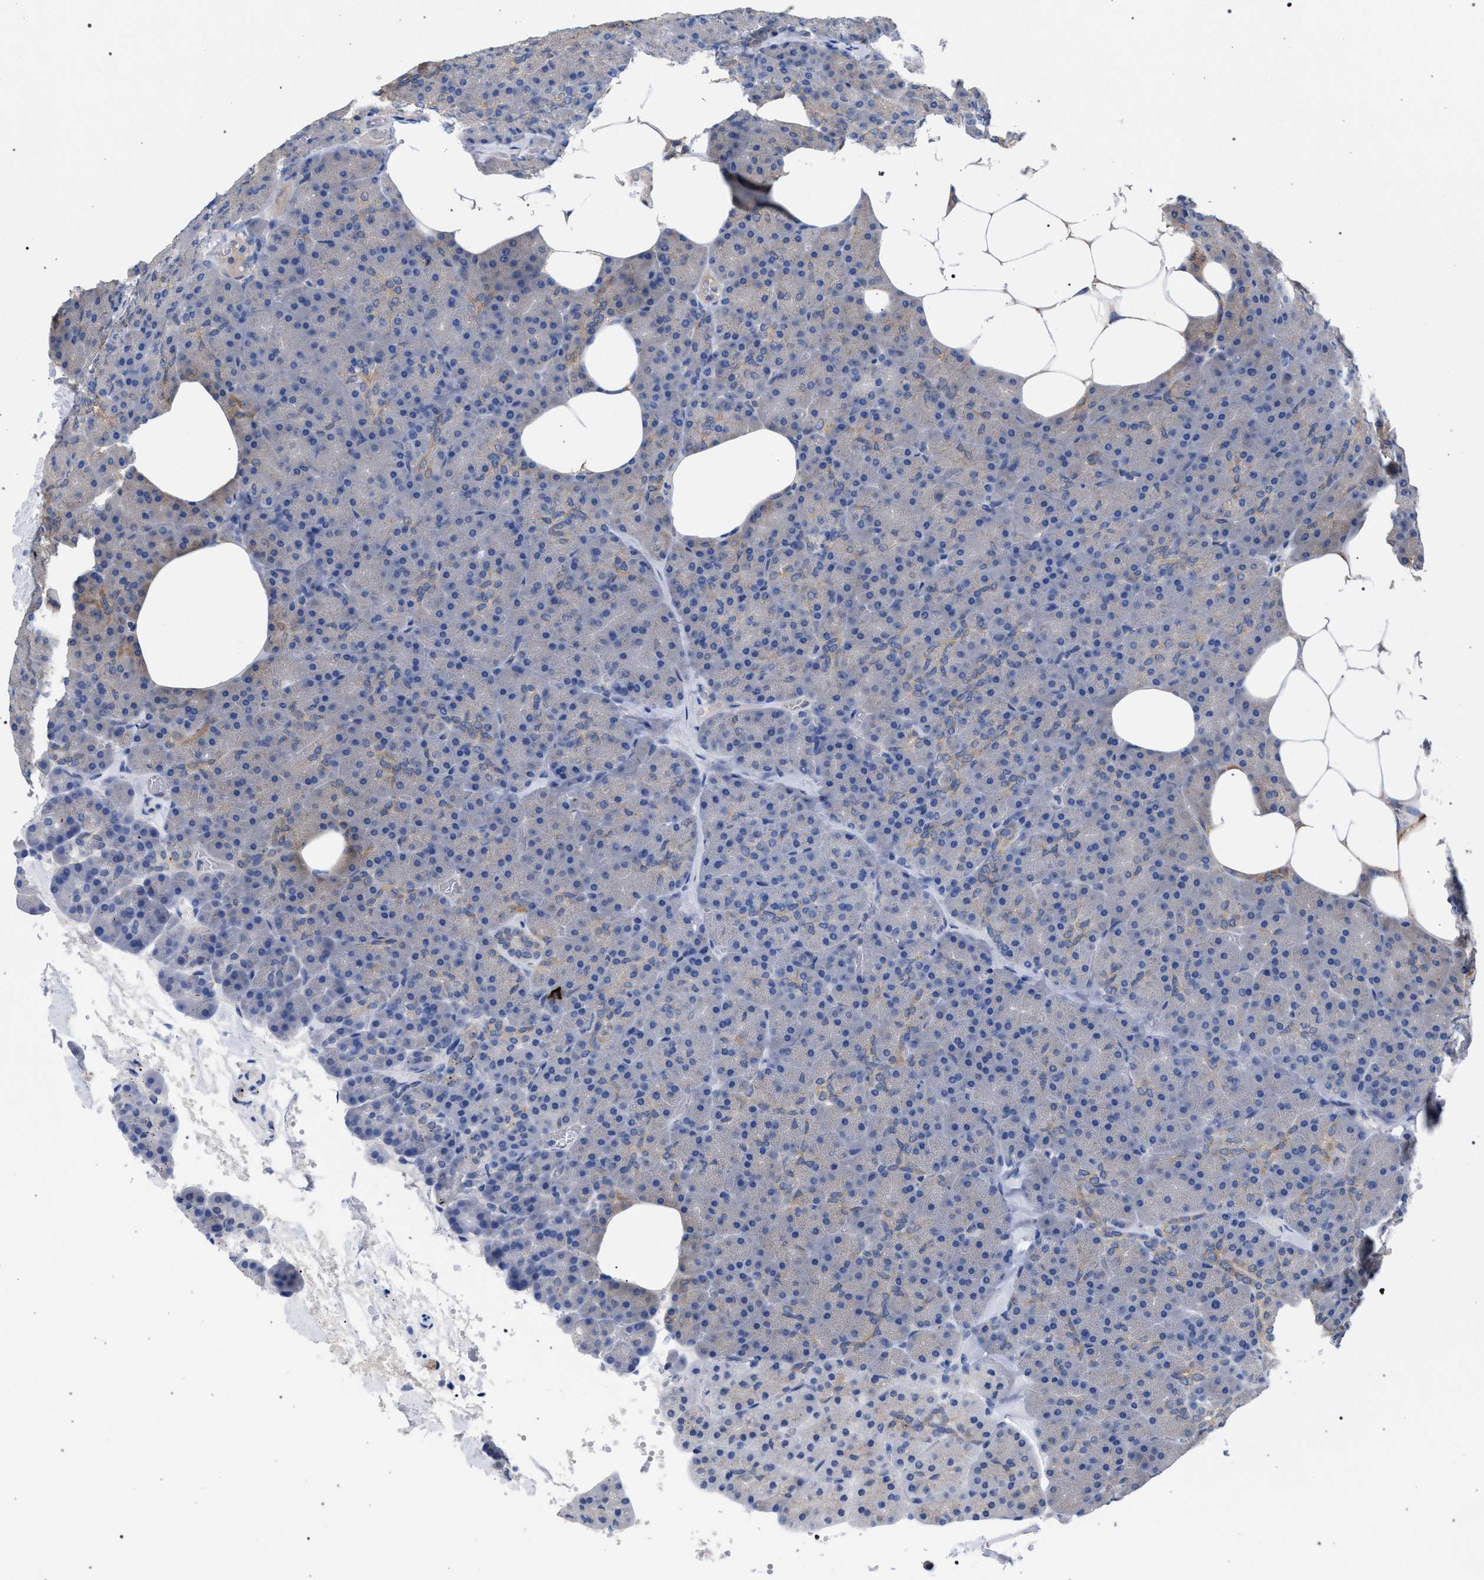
{"staining": {"intensity": "weak", "quantity": "<25%", "location": "cytoplasmic/membranous"}, "tissue": "pancreas", "cell_type": "Exocrine glandular cells", "image_type": "normal", "snomed": [{"axis": "morphology", "description": "Normal tissue, NOS"}, {"axis": "morphology", "description": "Carcinoid, malignant, NOS"}, {"axis": "topography", "description": "Pancreas"}], "caption": "Protein analysis of normal pancreas displays no significant staining in exocrine glandular cells.", "gene": "GMPR", "patient": {"sex": "female", "age": 35}}